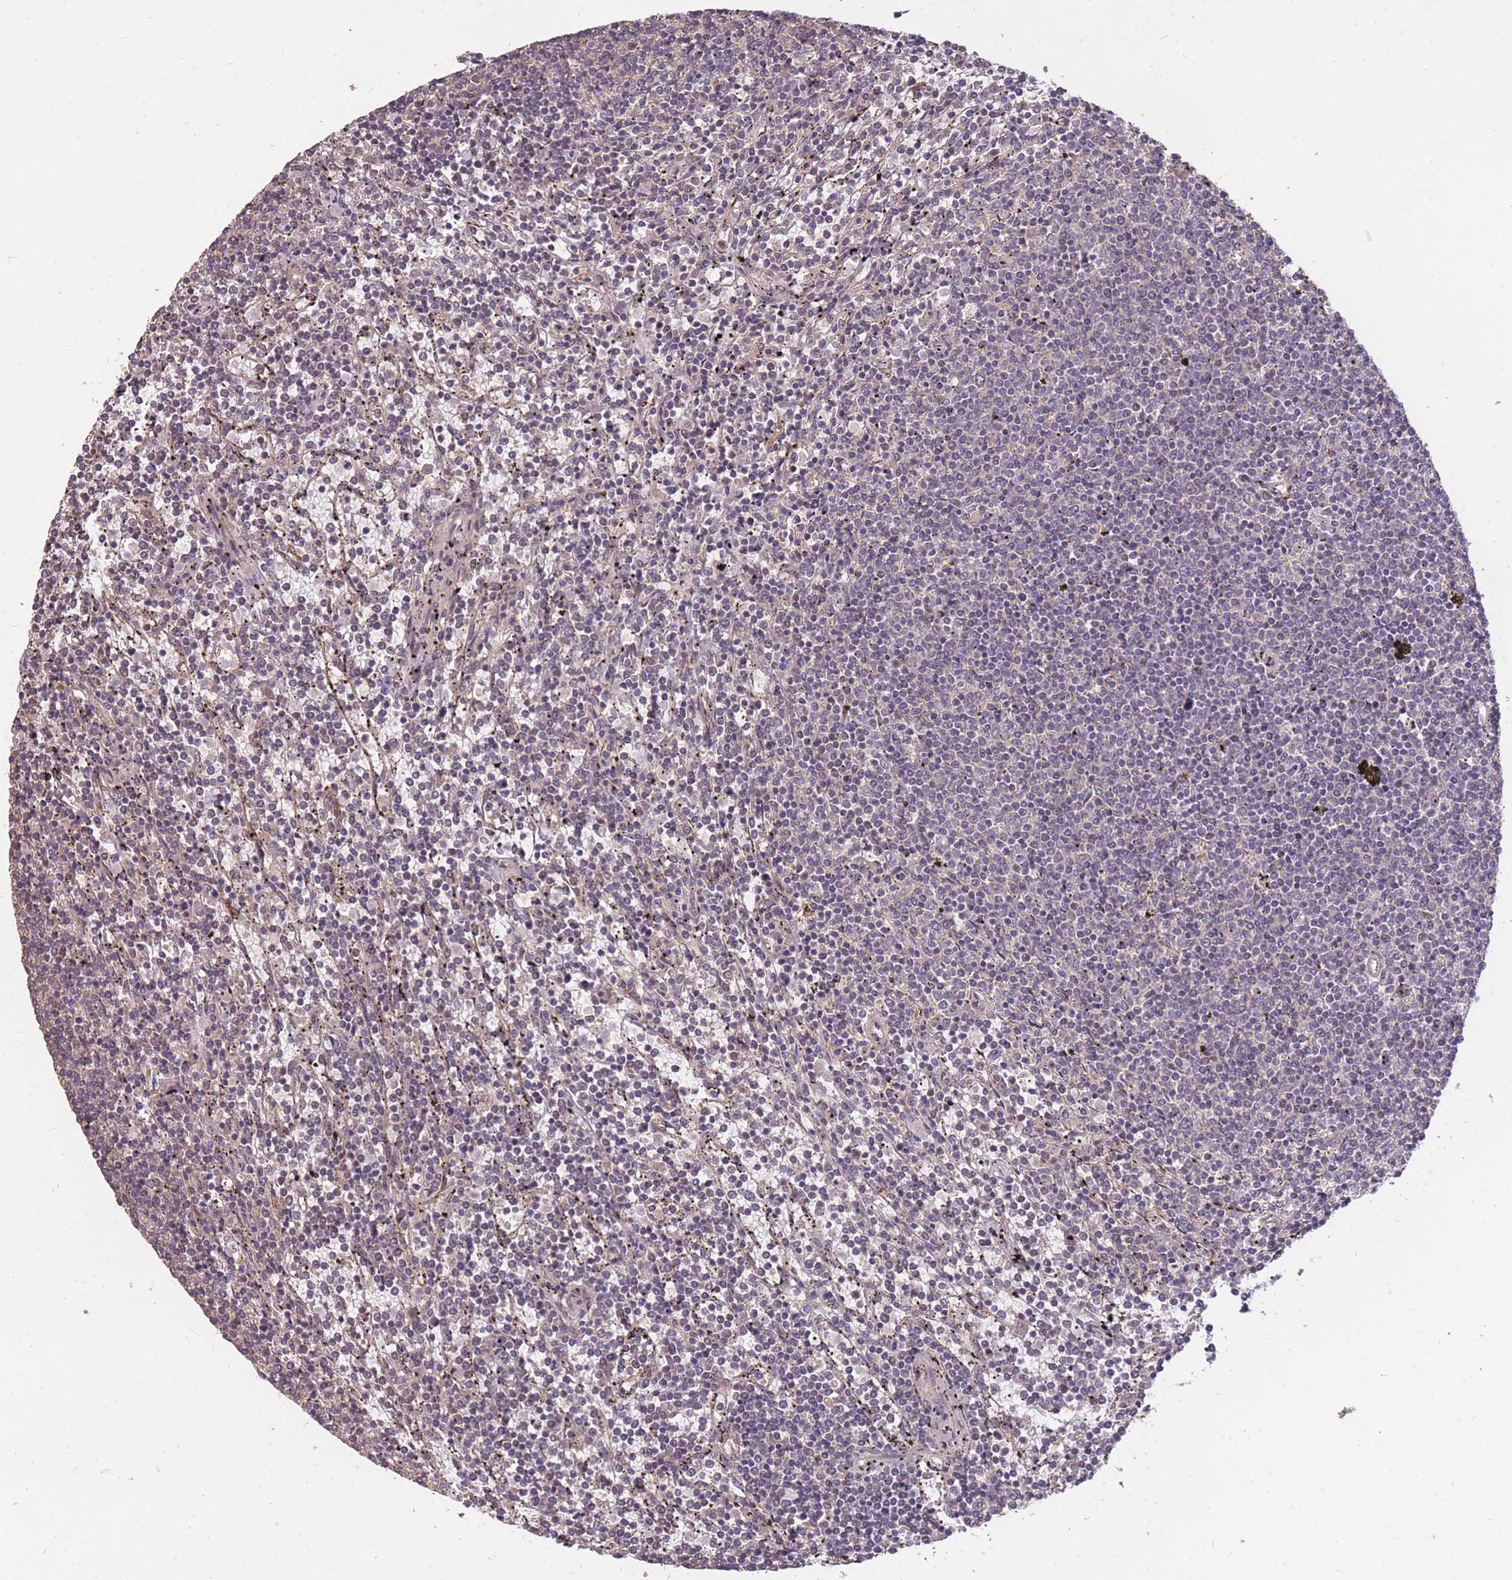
{"staining": {"intensity": "negative", "quantity": "none", "location": "none"}, "tissue": "lymphoma", "cell_type": "Tumor cells", "image_type": "cancer", "snomed": [{"axis": "morphology", "description": "Malignant lymphoma, non-Hodgkin's type, Low grade"}, {"axis": "topography", "description": "Spleen"}], "caption": "Immunohistochemical staining of human lymphoma reveals no significant expression in tumor cells. The staining was performed using DAB (3,3'-diaminobenzidine) to visualize the protein expression in brown, while the nuclei were stained in blue with hematoxylin (Magnification: 20x).", "gene": "DYNC1LI2", "patient": {"sex": "female", "age": 50}}